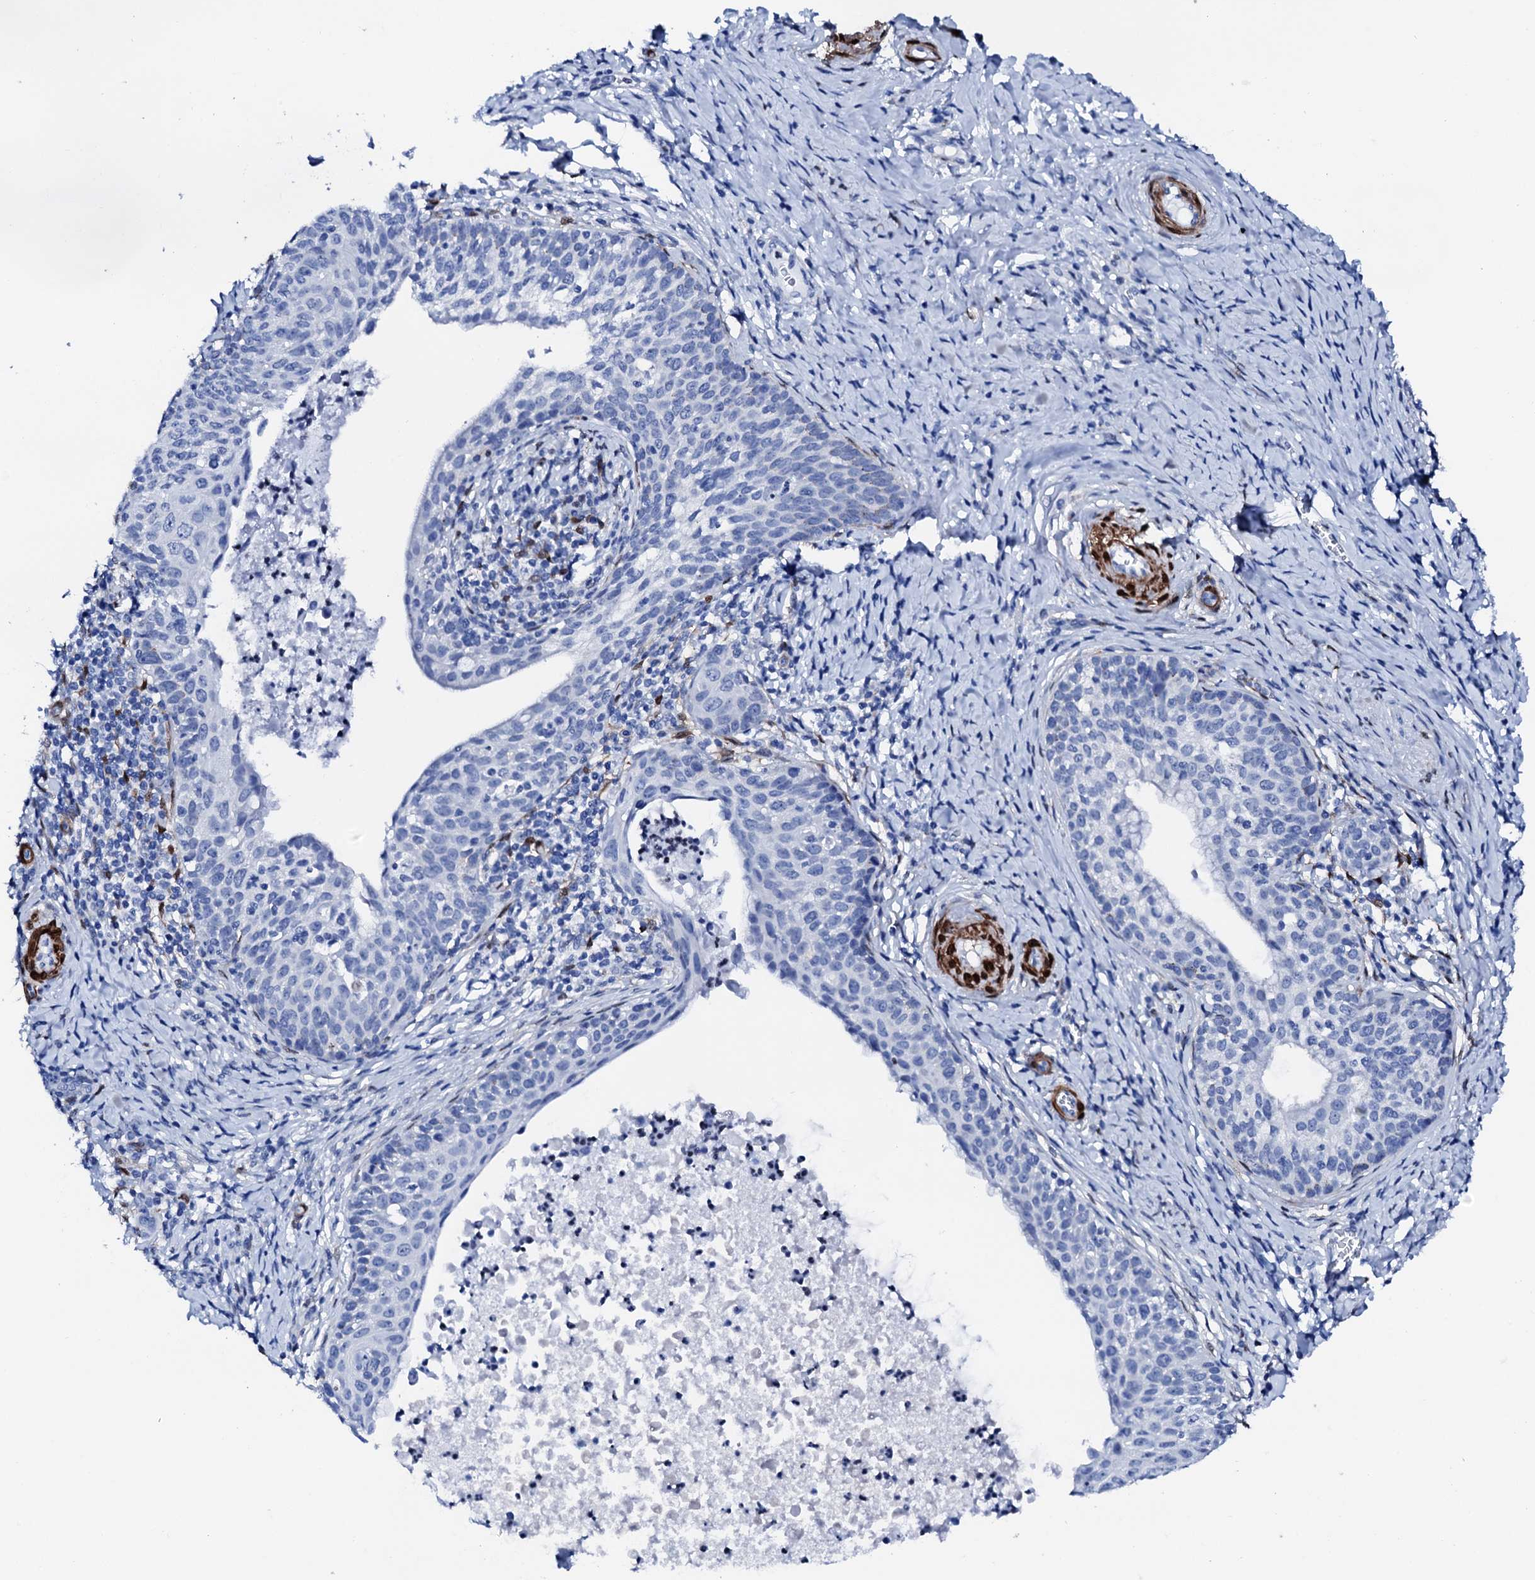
{"staining": {"intensity": "negative", "quantity": "none", "location": "none"}, "tissue": "cervical cancer", "cell_type": "Tumor cells", "image_type": "cancer", "snomed": [{"axis": "morphology", "description": "Squamous cell carcinoma, NOS"}, {"axis": "topography", "description": "Cervix"}], "caption": "Immunohistochemistry micrograph of cervical squamous cell carcinoma stained for a protein (brown), which exhibits no staining in tumor cells.", "gene": "NRIP2", "patient": {"sex": "female", "age": 52}}